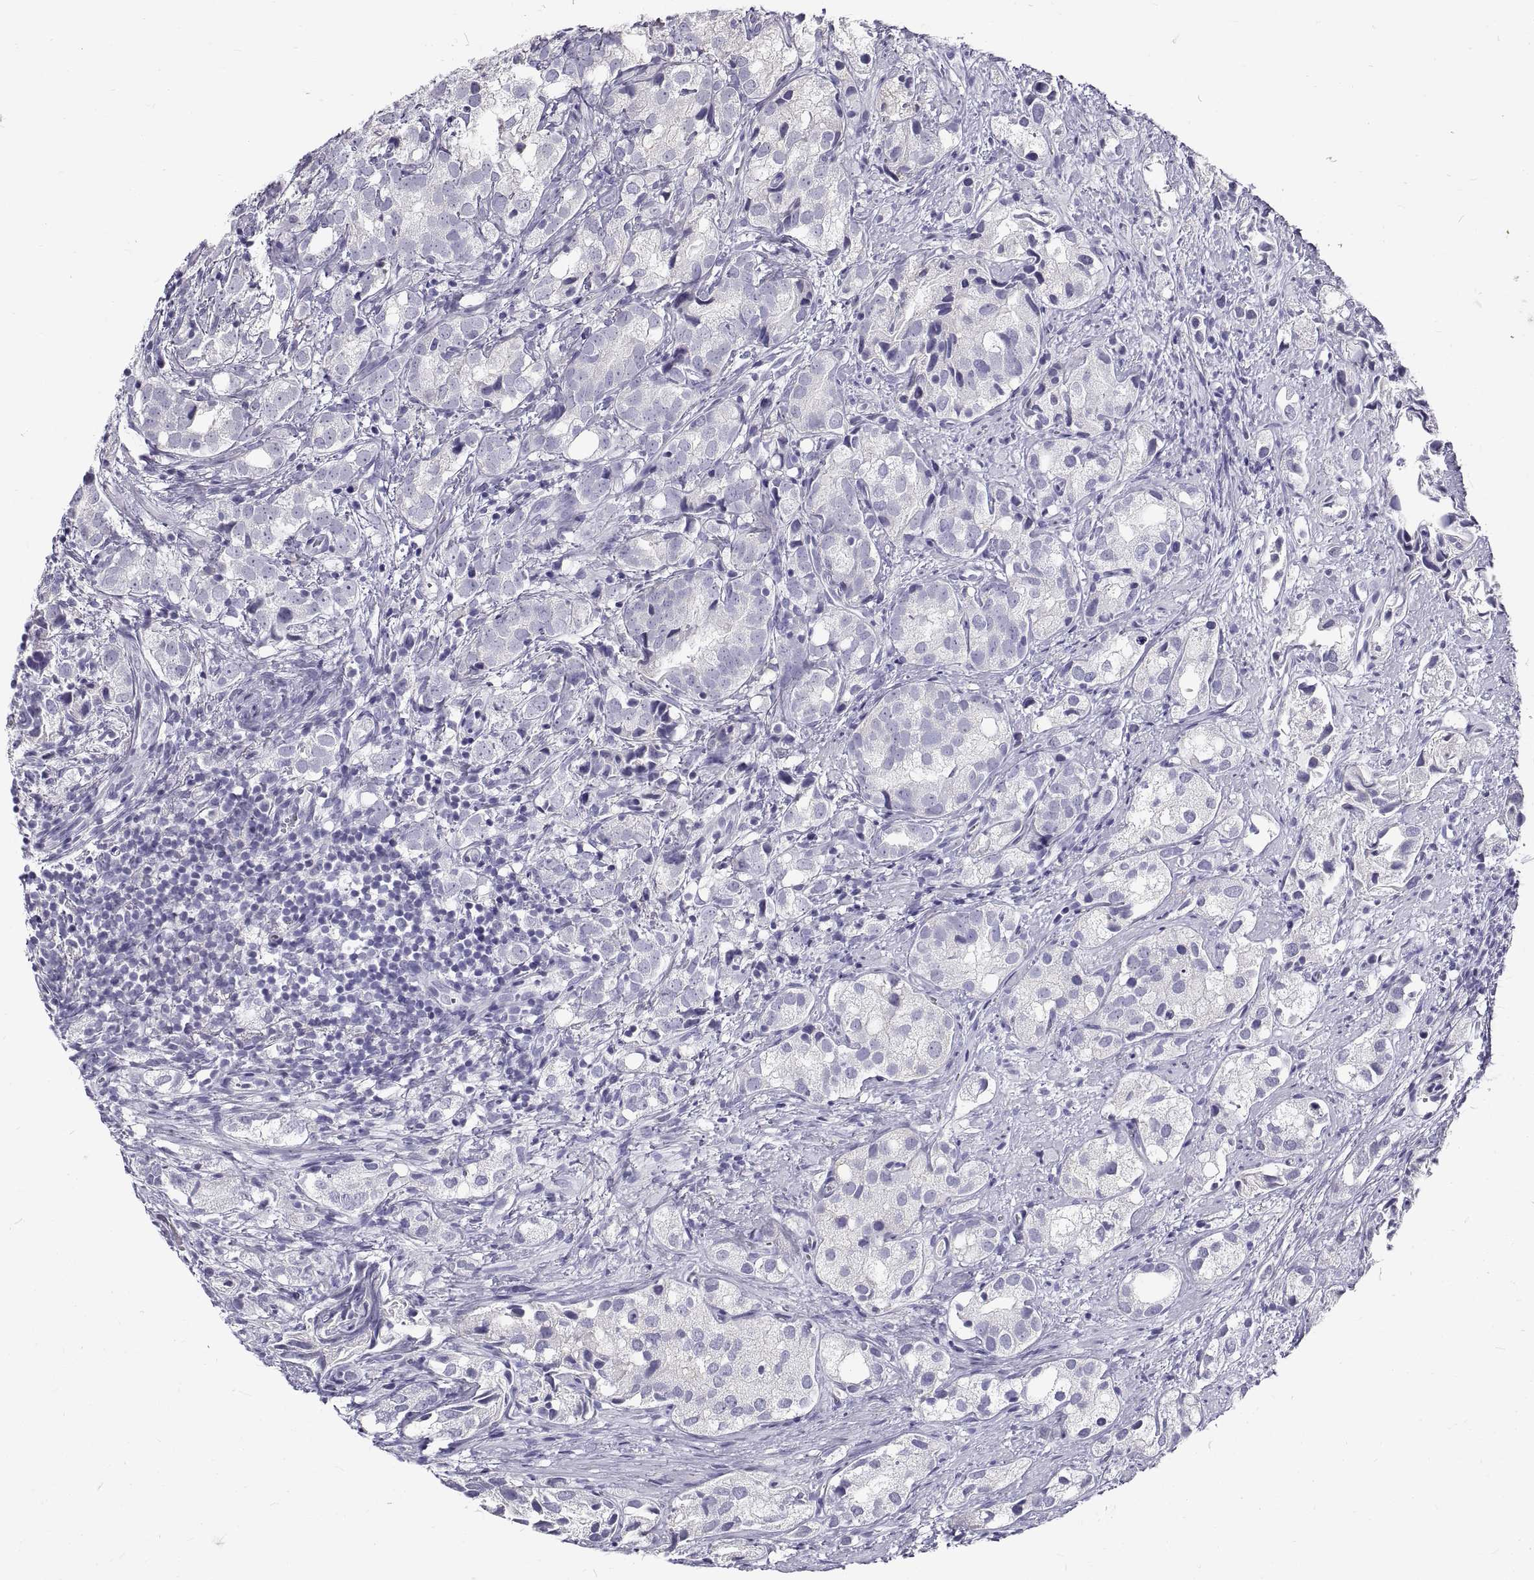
{"staining": {"intensity": "negative", "quantity": "none", "location": "none"}, "tissue": "prostate cancer", "cell_type": "Tumor cells", "image_type": "cancer", "snomed": [{"axis": "morphology", "description": "Adenocarcinoma, High grade"}, {"axis": "topography", "description": "Prostate"}], "caption": "Immunohistochemistry (IHC) histopathology image of human high-grade adenocarcinoma (prostate) stained for a protein (brown), which shows no positivity in tumor cells.", "gene": "GNG12", "patient": {"sex": "male", "age": 82}}